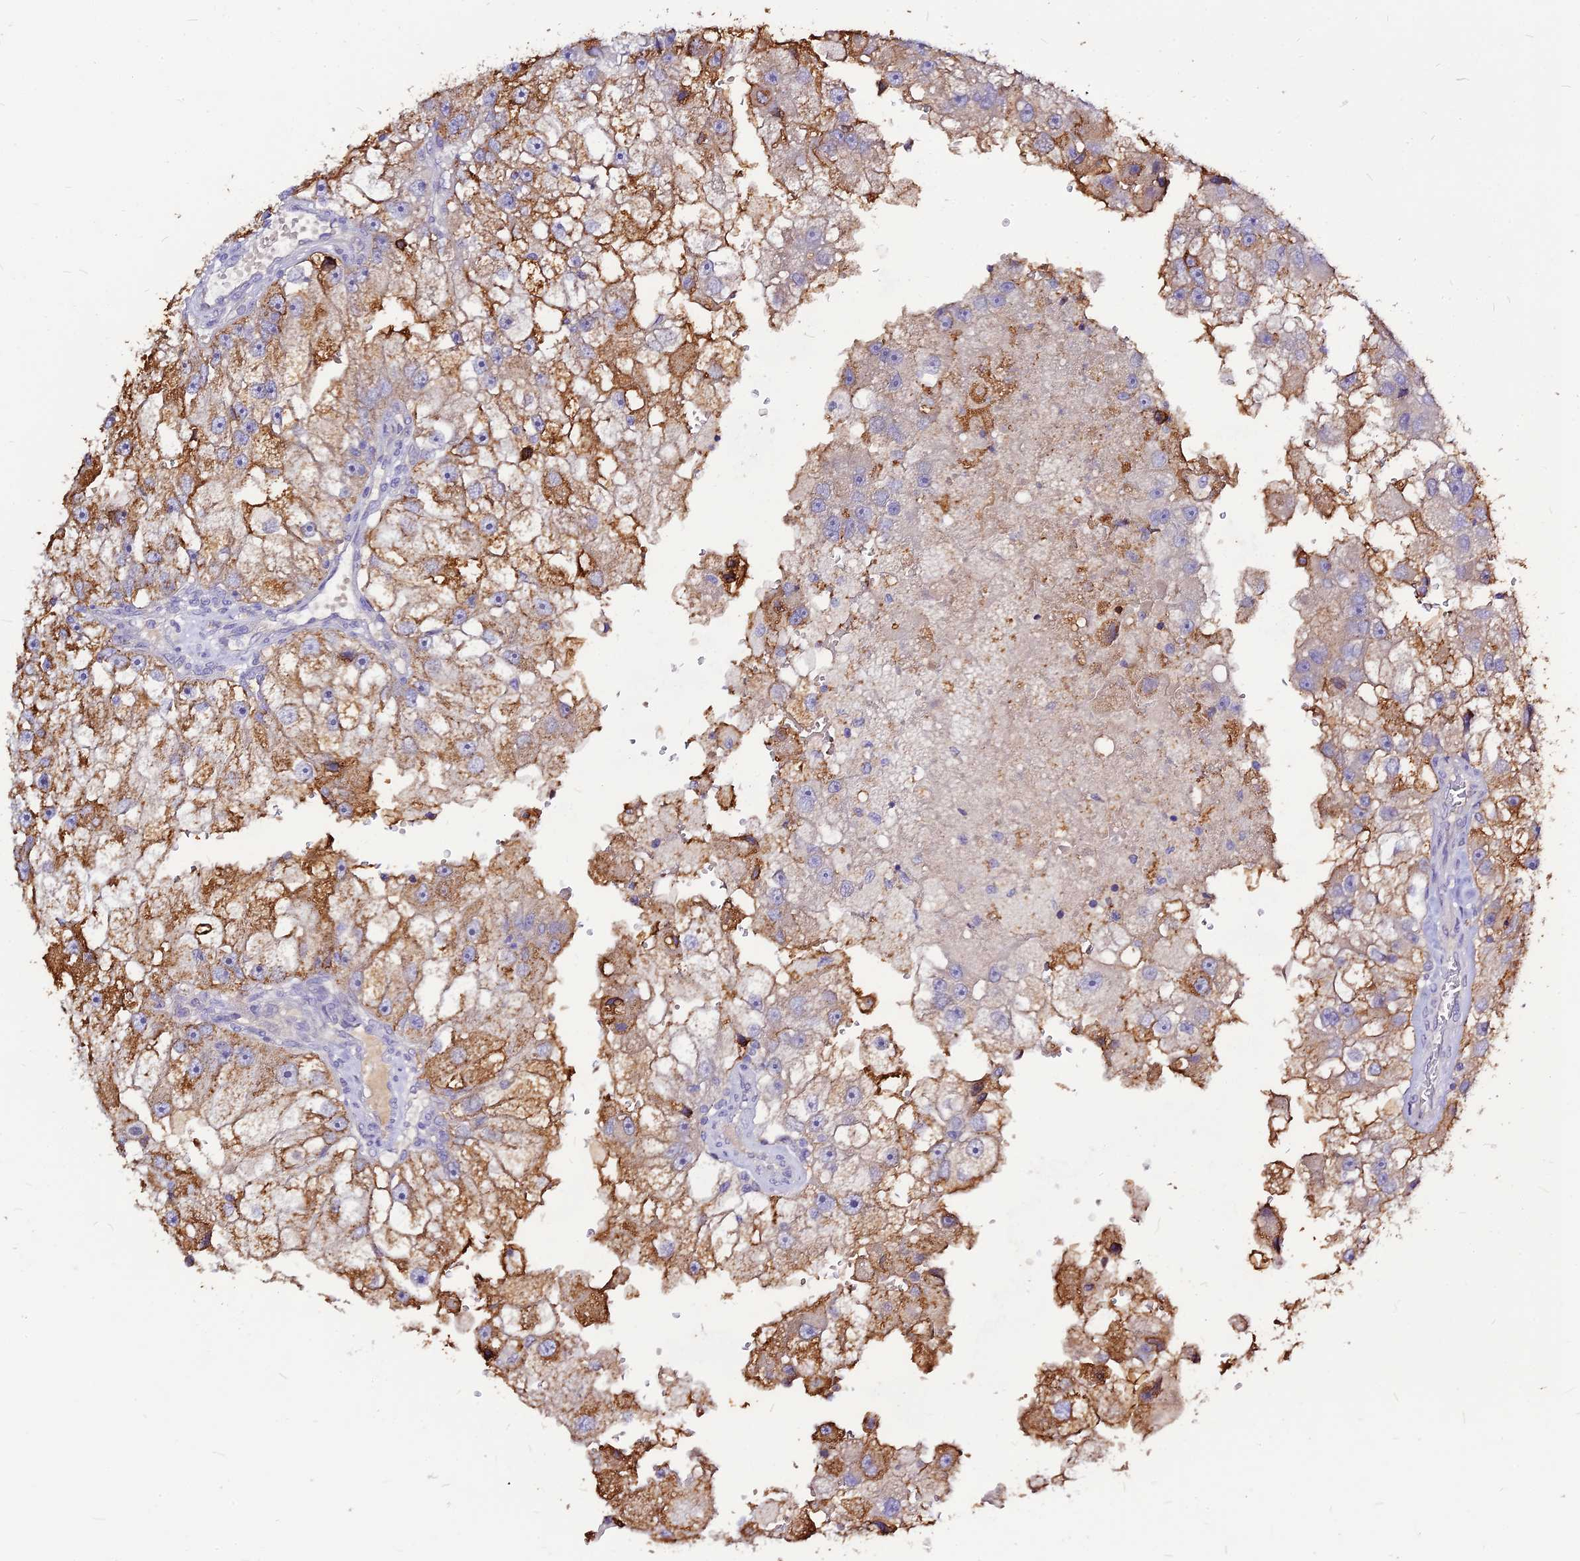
{"staining": {"intensity": "moderate", "quantity": ">75%", "location": "cytoplasmic/membranous"}, "tissue": "renal cancer", "cell_type": "Tumor cells", "image_type": "cancer", "snomed": [{"axis": "morphology", "description": "Adenocarcinoma, NOS"}, {"axis": "topography", "description": "Kidney"}], "caption": "Immunohistochemical staining of human renal cancer displays moderate cytoplasmic/membranous protein positivity in about >75% of tumor cells.", "gene": "CZIB", "patient": {"sex": "male", "age": 63}}